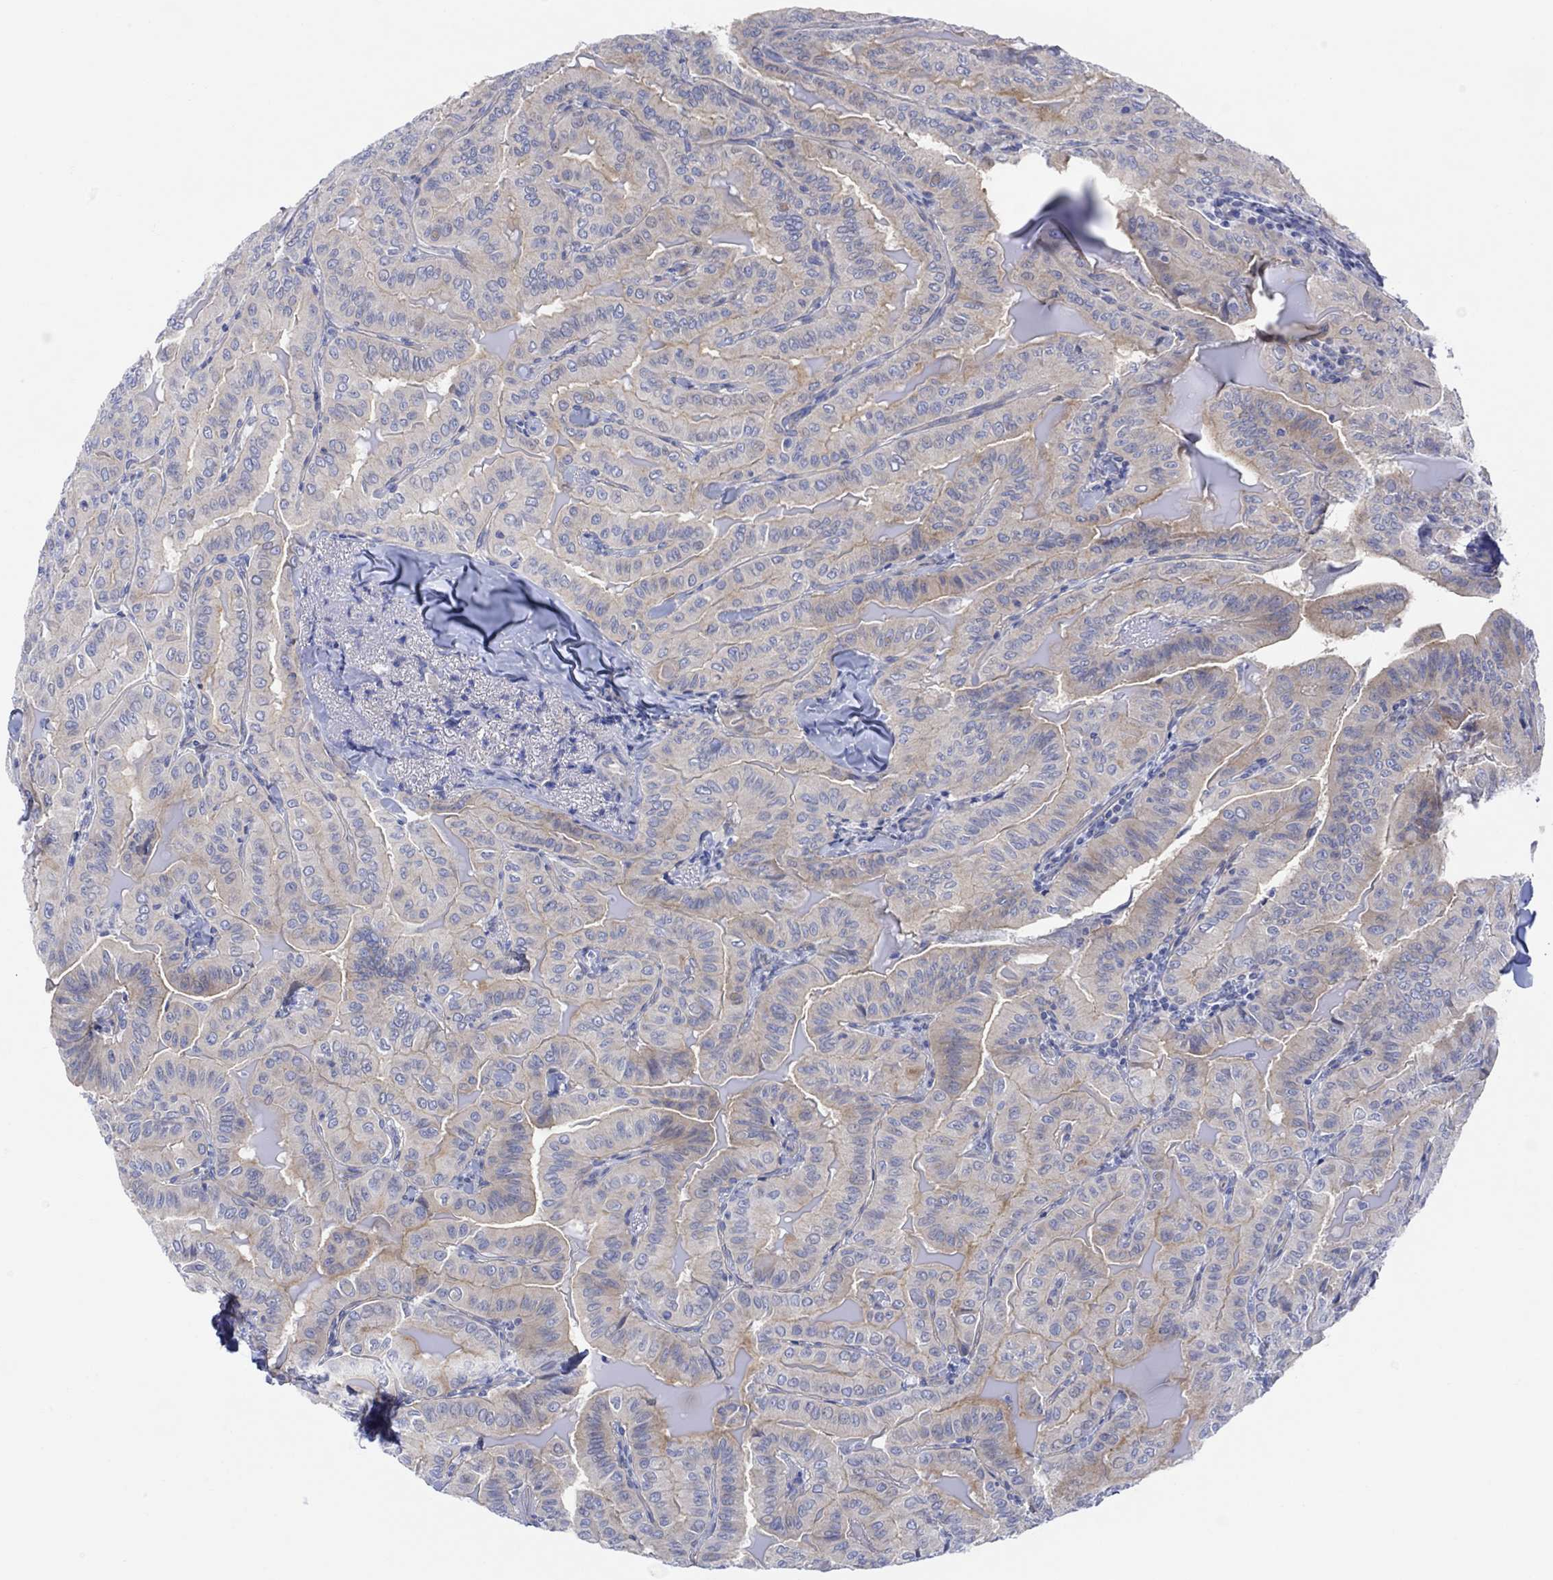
{"staining": {"intensity": "moderate", "quantity": "<25%", "location": "cytoplasmic/membranous"}, "tissue": "thyroid cancer", "cell_type": "Tumor cells", "image_type": "cancer", "snomed": [{"axis": "morphology", "description": "Papillary adenocarcinoma, NOS"}, {"axis": "topography", "description": "Thyroid gland"}], "caption": "High-magnification brightfield microscopy of papillary adenocarcinoma (thyroid) stained with DAB (brown) and counterstained with hematoxylin (blue). tumor cells exhibit moderate cytoplasmic/membranous staining is seen in about<25% of cells.", "gene": "TLDC2", "patient": {"sex": "female", "age": 68}}